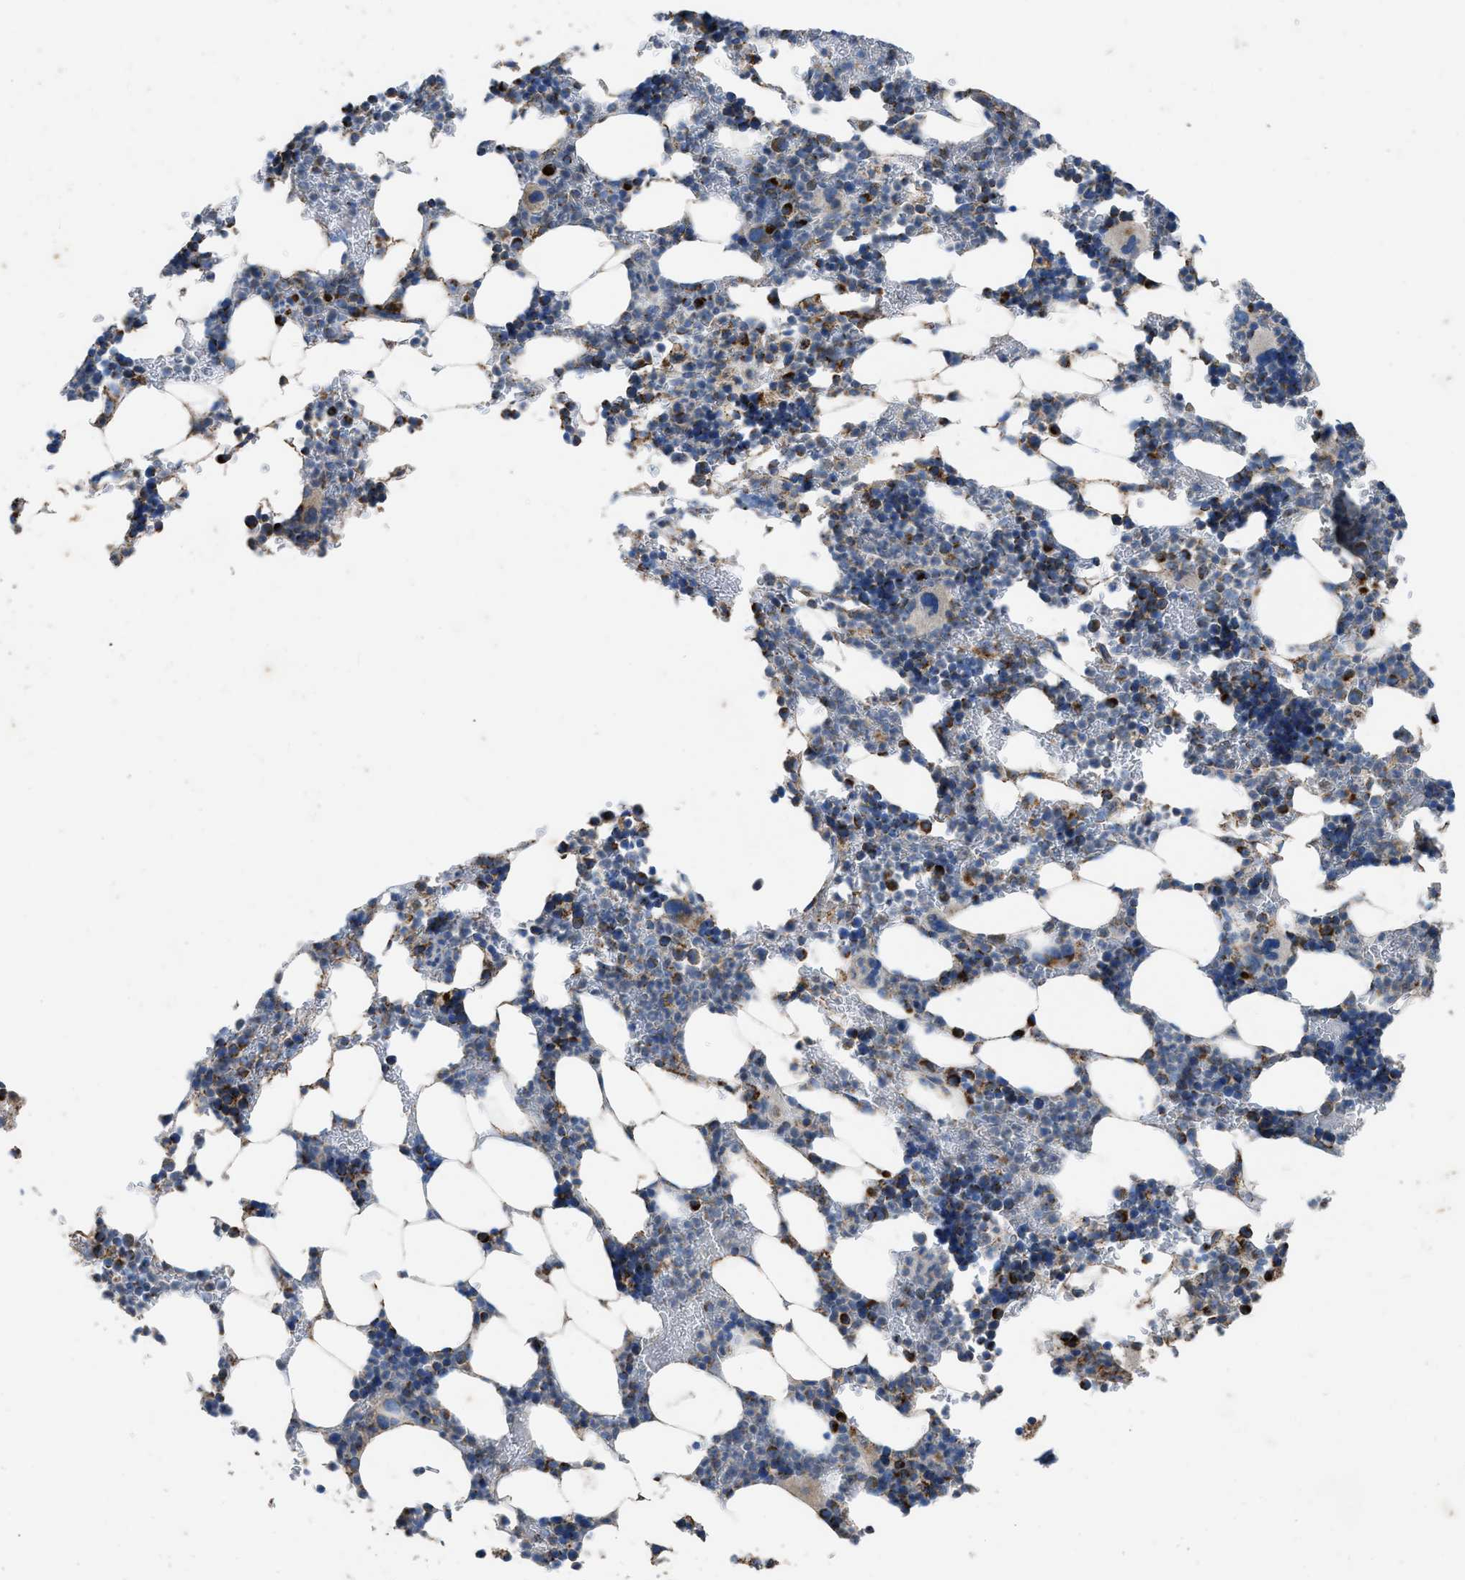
{"staining": {"intensity": "strong", "quantity": "<25%", "location": "cytoplasmic/membranous"}, "tissue": "bone marrow", "cell_type": "Hematopoietic cells", "image_type": "normal", "snomed": [{"axis": "morphology", "description": "Normal tissue, NOS"}, {"axis": "topography", "description": "Bone marrow"}], "caption": "A high-resolution image shows immunohistochemistry staining of unremarkable bone marrow, which demonstrates strong cytoplasmic/membranous expression in about <25% of hematopoietic cells.", "gene": "ETFB", "patient": {"sex": "female", "age": 81}}